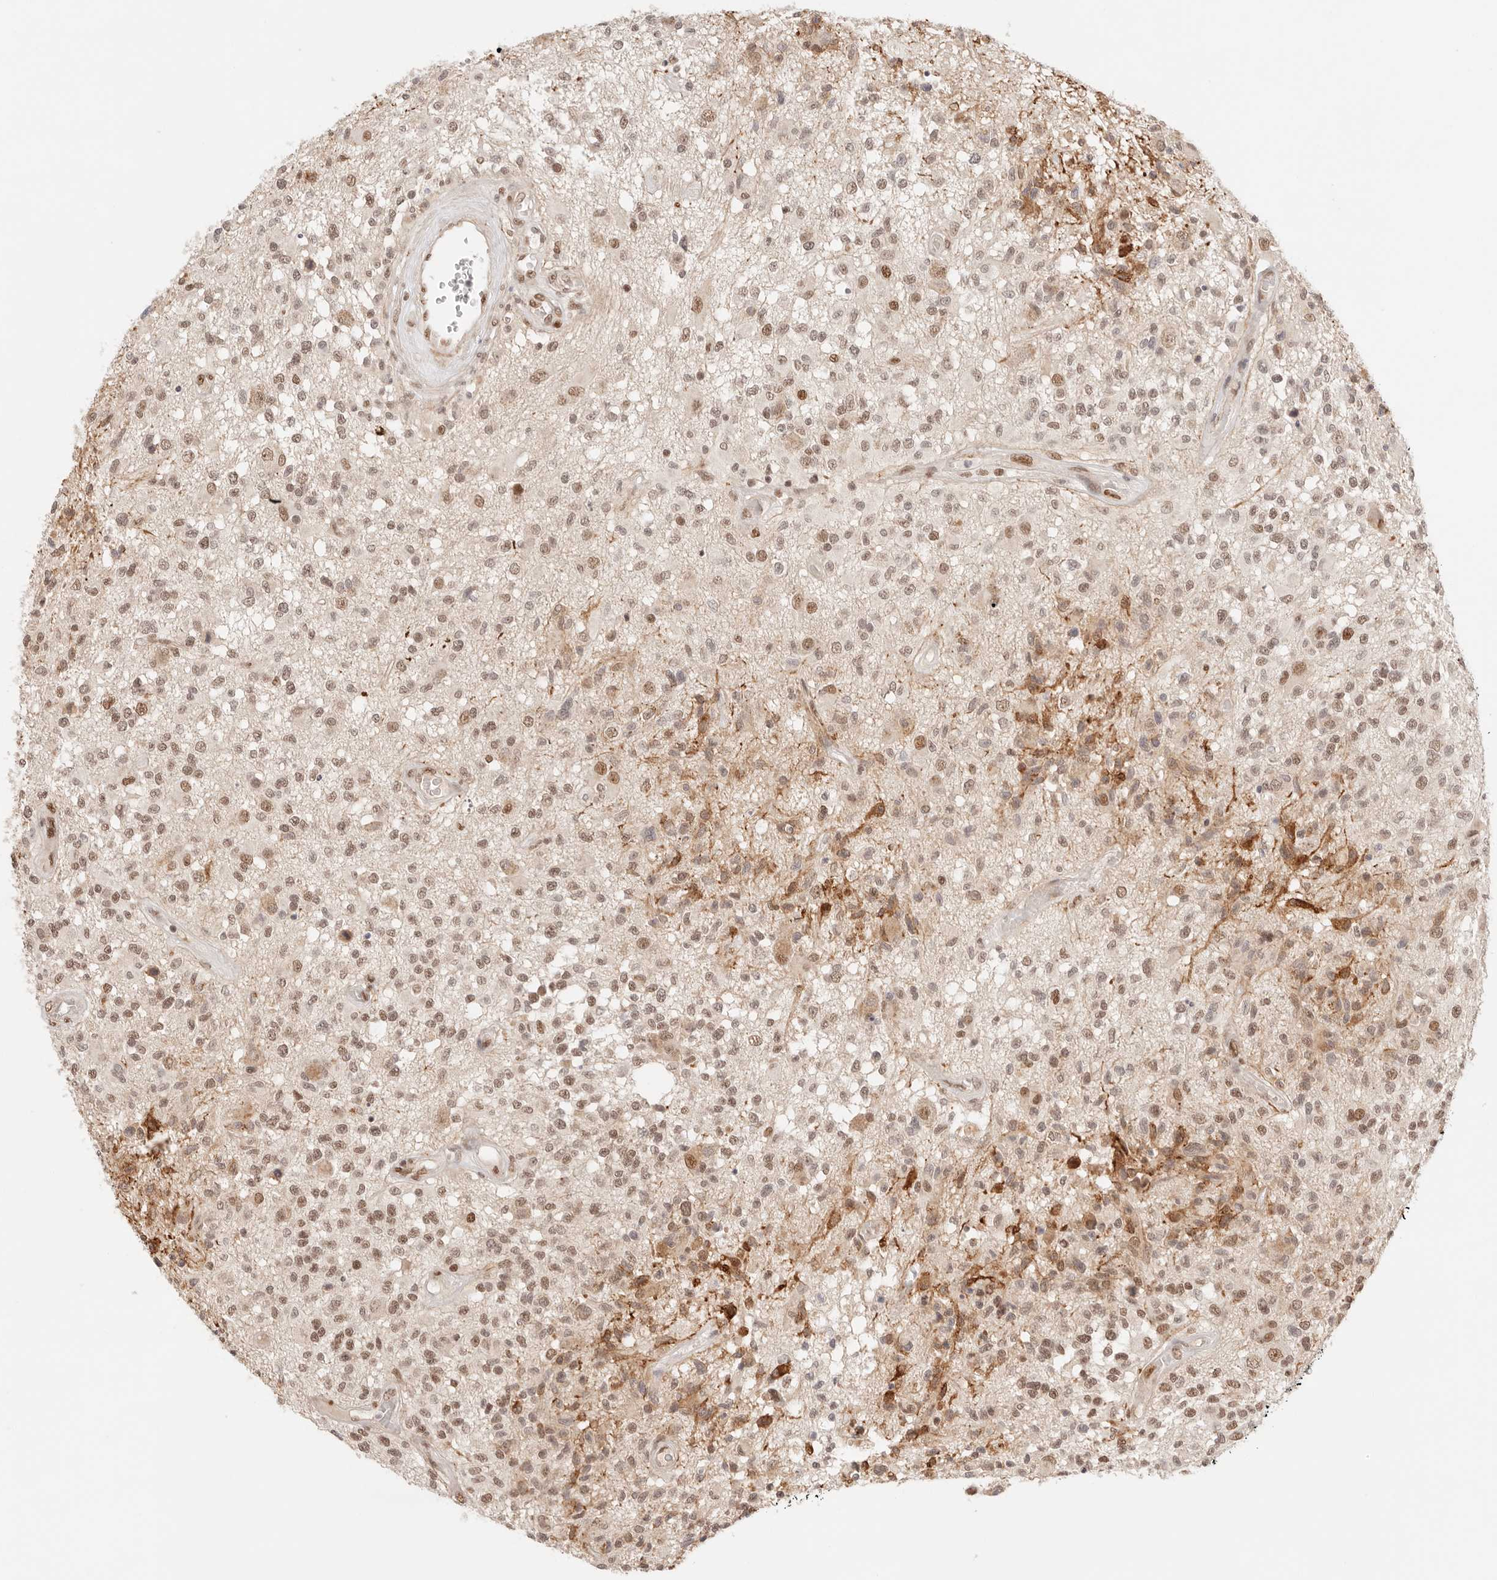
{"staining": {"intensity": "moderate", "quantity": ">75%", "location": "nuclear"}, "tissue": "glioma", "cell_type": "Tumor cells", "image_type": "cancer", "snomed": [{"axis": "morphology", "description": "Glioma, malignant, High grade"}, {"axis": "morphology", "description": "Glioblastoma, NOS"}, {"axis": "topography", "description": "Brain"}], "caption": "Glioblastoma stained for a protein exhibits moderate nuclear positivity in tumor cells. The protein is shown in brown color, while the nuclei are stained blue.", "gene": "GTF2E2", "patient": {"sex": "male", "age": 60}}